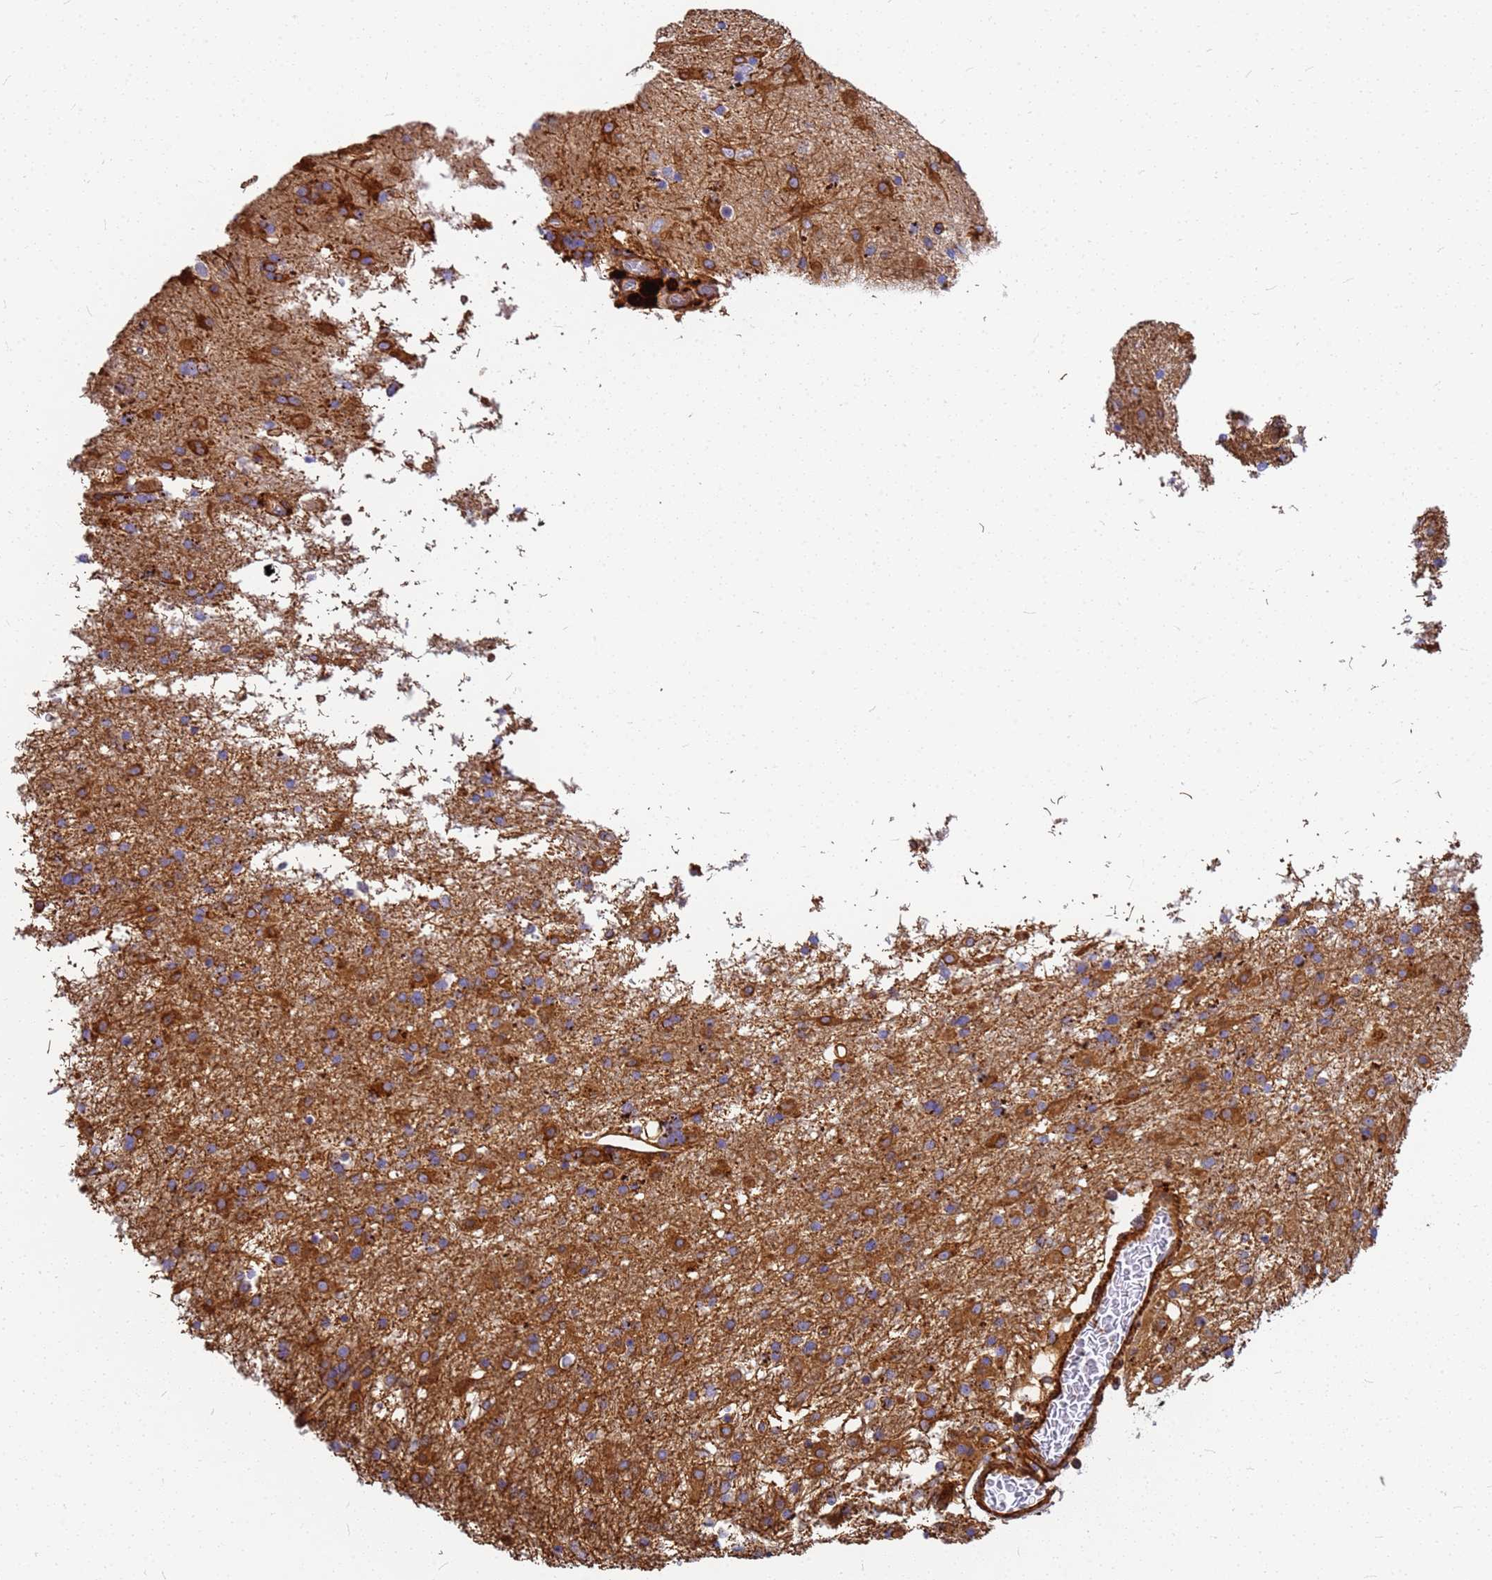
{"staining": {"intensity": "moderate", "quantity": "25%-75%", "location": "cytoplasmic/membranous"}, "tissue": "glioma", "cell_type": "Tumor cells", "image_type": "cancer", "snomed": [{"axis": "morphology", "description": "Glioma, malignant, Low grade"}, {"axis": "topography", "description": "Brain"}], "caption": "The micrograph reveals a brown stain indicating the presence of a protein in the cytoplasmic/membranous of tumor cells in low-grade glioma (malignant).", "gene": "C2CD5", "patient": {"sex": "male", "age": 65}}